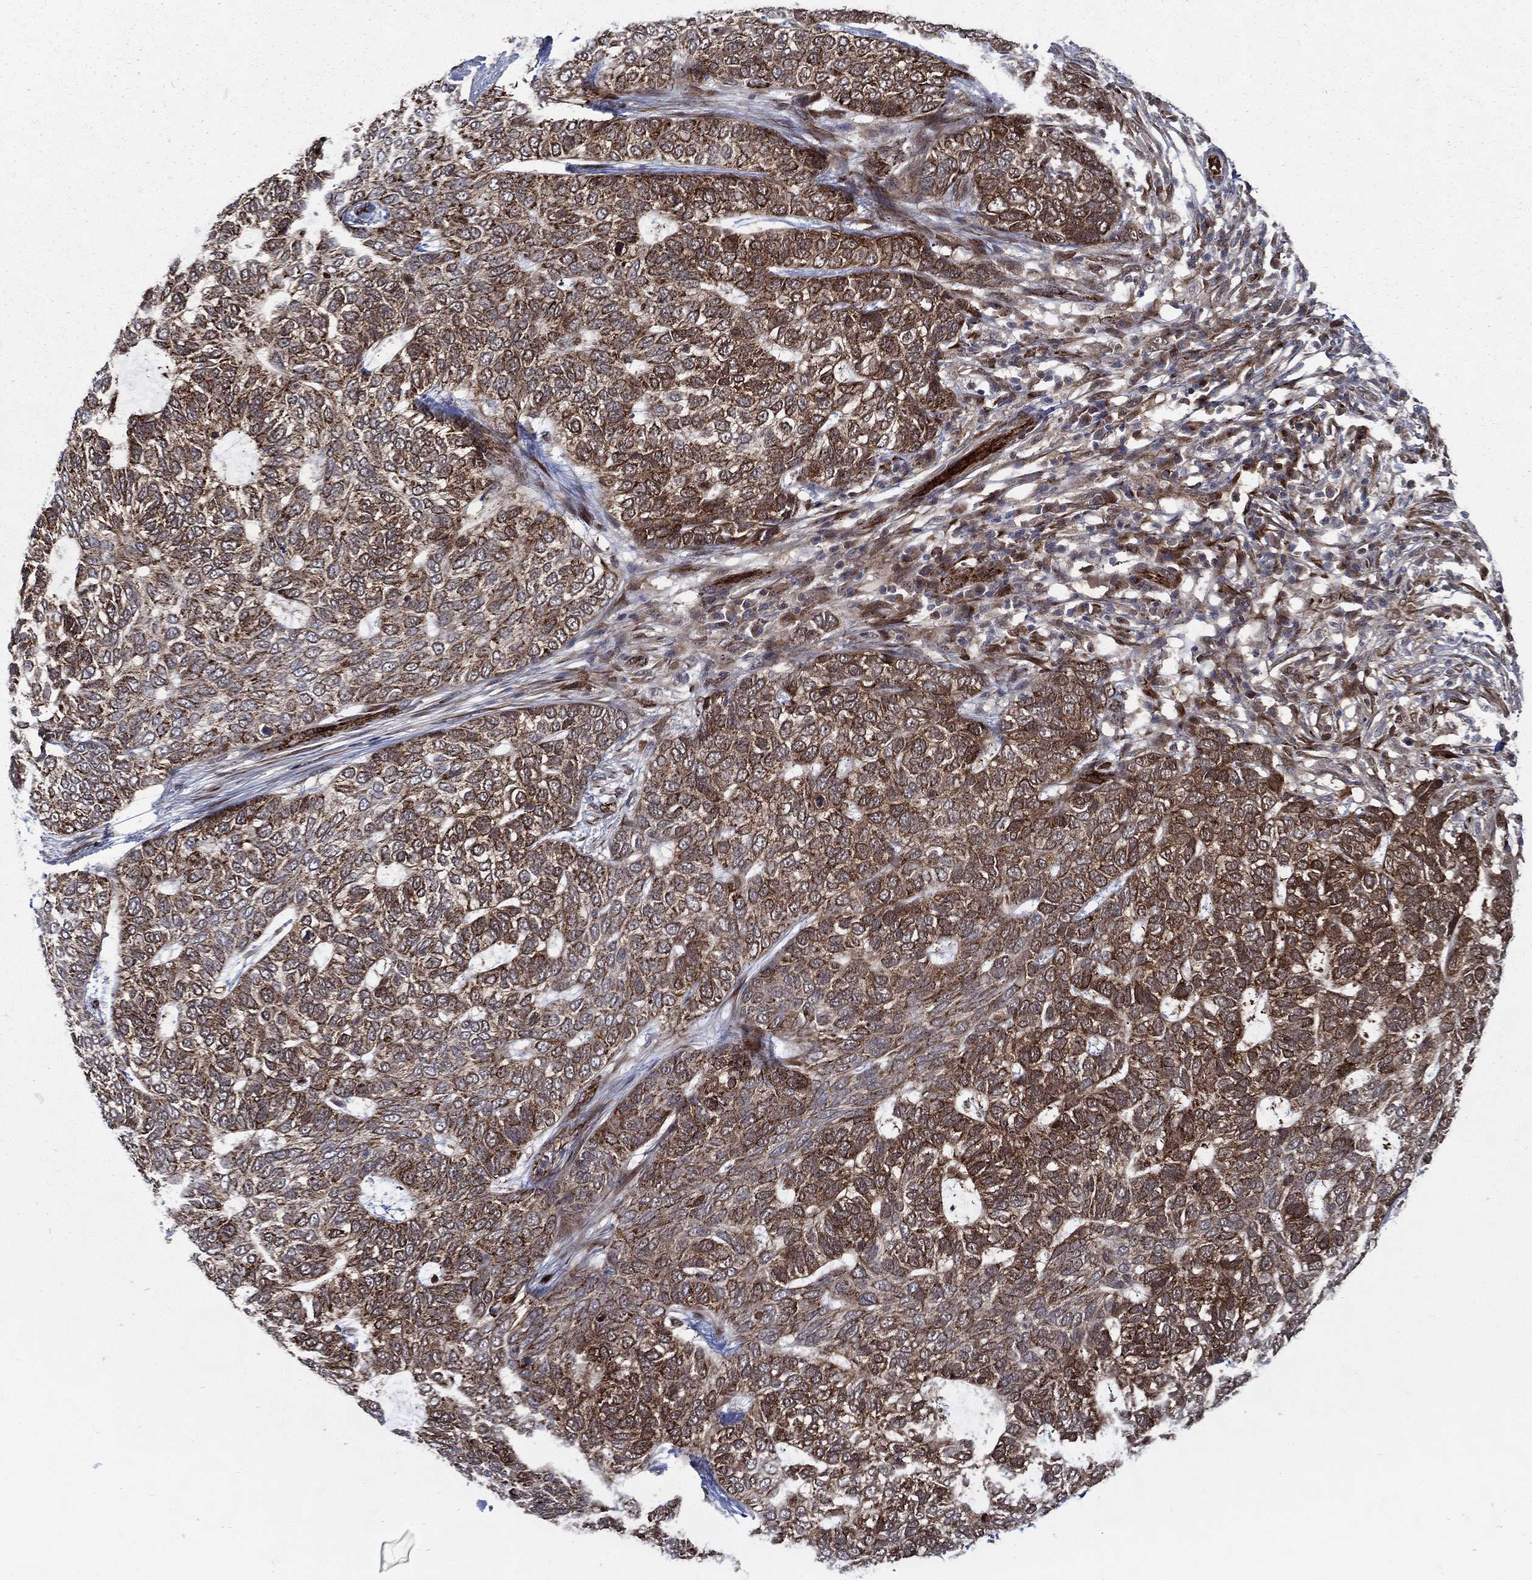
{"staining": {"intensity": "strong", "quantity": "25%-75%", "location": "cytoplasmic/membranous"}, "tissue": "skin cancer", "cell_type": "Tumor cells", "image_type": "cancer", "snomed": [{"axis": "morphology", "description": "Basal cell carcinoma"}, {"axis": "topography", "description": "Skin"}], "caption": "Immunohistochemistry (IHC) of human basal cell carcinoma (skin) reveals high levels of strong cytoplasmic/membranous expression in approximately 25%-75% of tumor cells. (IHC, brightfield microscopy, high magnification).", "gene": "ARHGAP11A", "patient": {"sex": "female", "age": 65}}